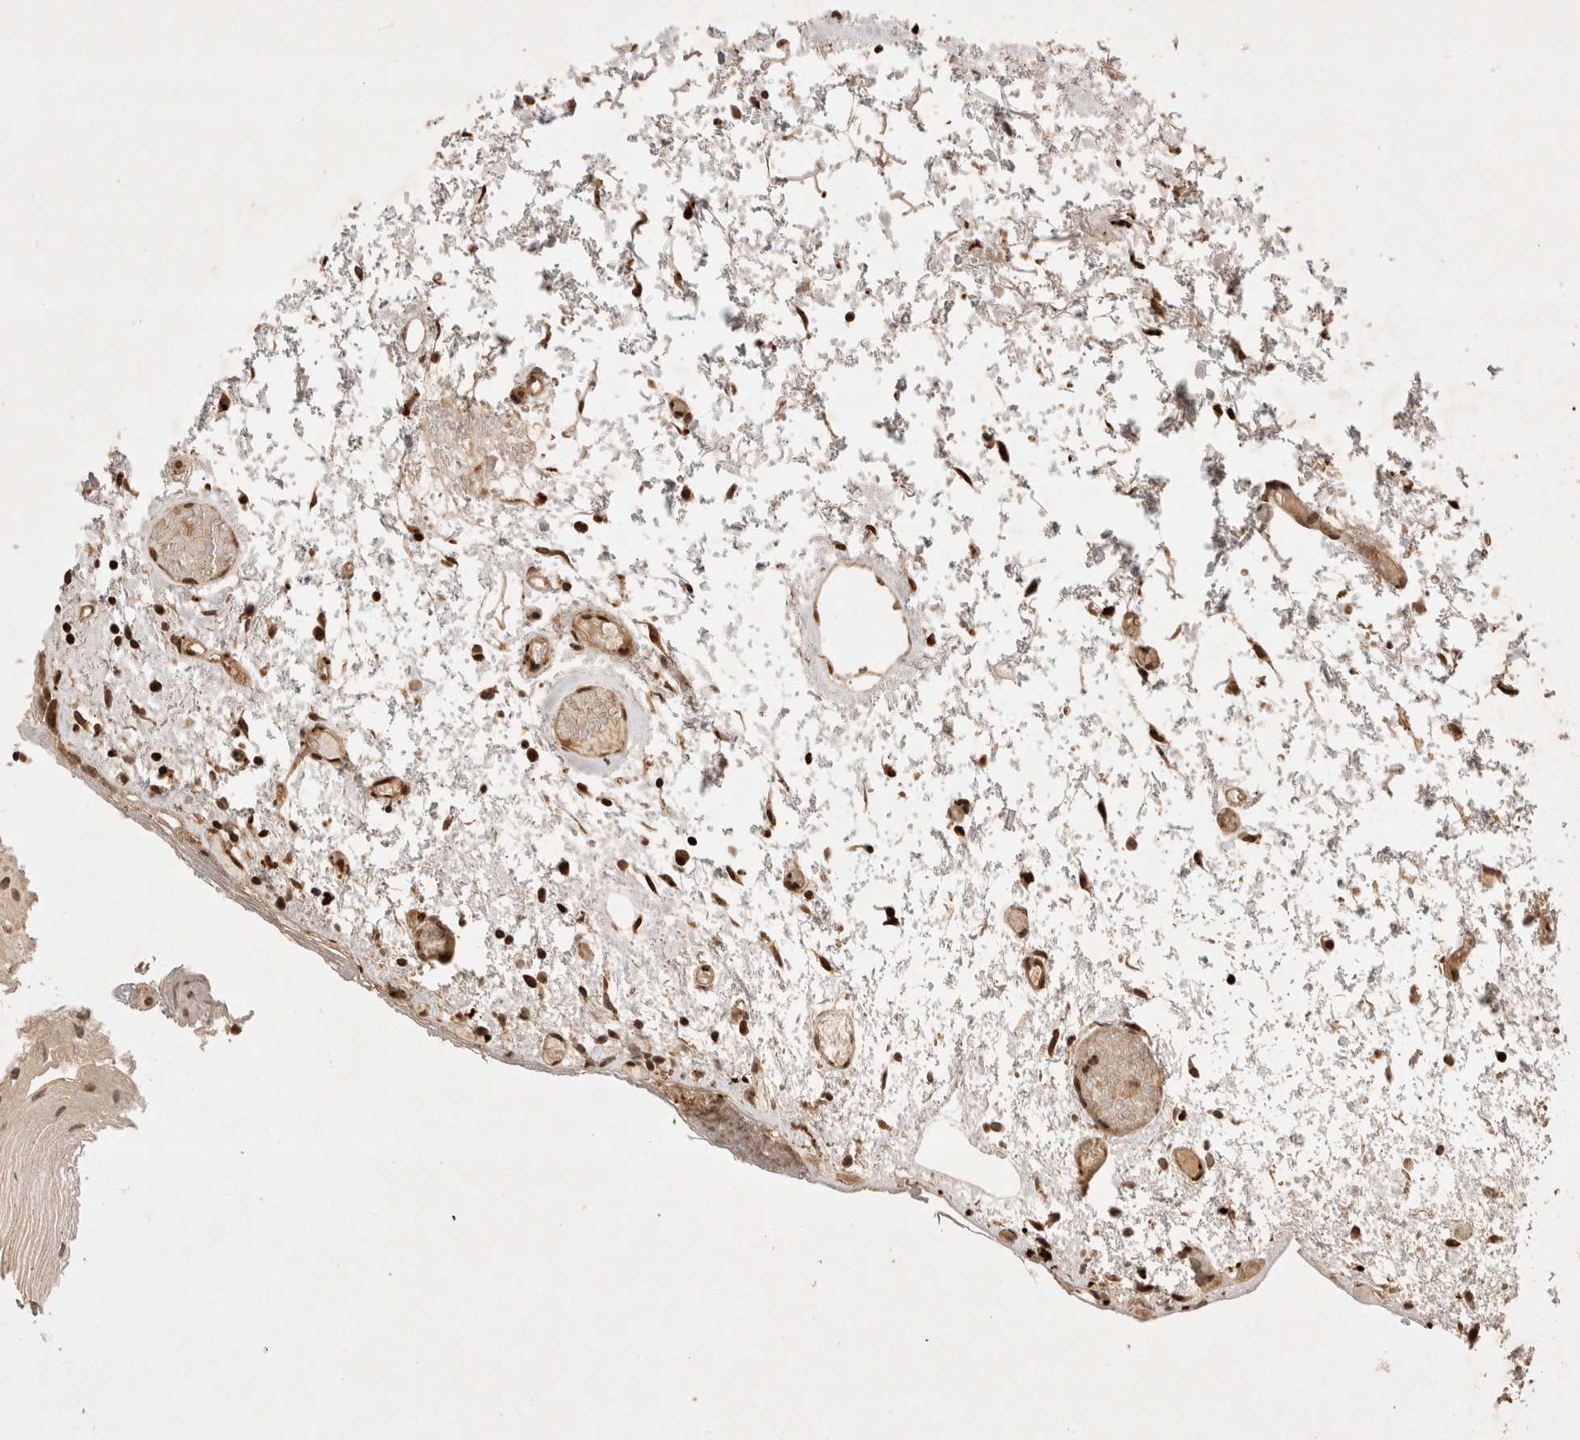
{"staining": {"intensity": "weak", "quantity": ">75%", "location": "cytoplasmic/membranous,nuclear"}, "tissue": "oral mucosa", "cell_type": "Squamous epithelial cells", "image_type": "normal", "snomed": [{"axis": "morphology", "description": "Normal tissue, NOS"}, {"axis": "topography", "description": "Oral tissue"}], "caption": "The histopathology image exhibits a brown stain indicating the presence of a protein in the cytoplasmic/membranous,nuclear of squamous epithelial cells in oral mucosa. (IHC, brightfield microscopy, high magnification).", "gene": "FAM221A", "patient": {"sex": "male", "age": 52}}